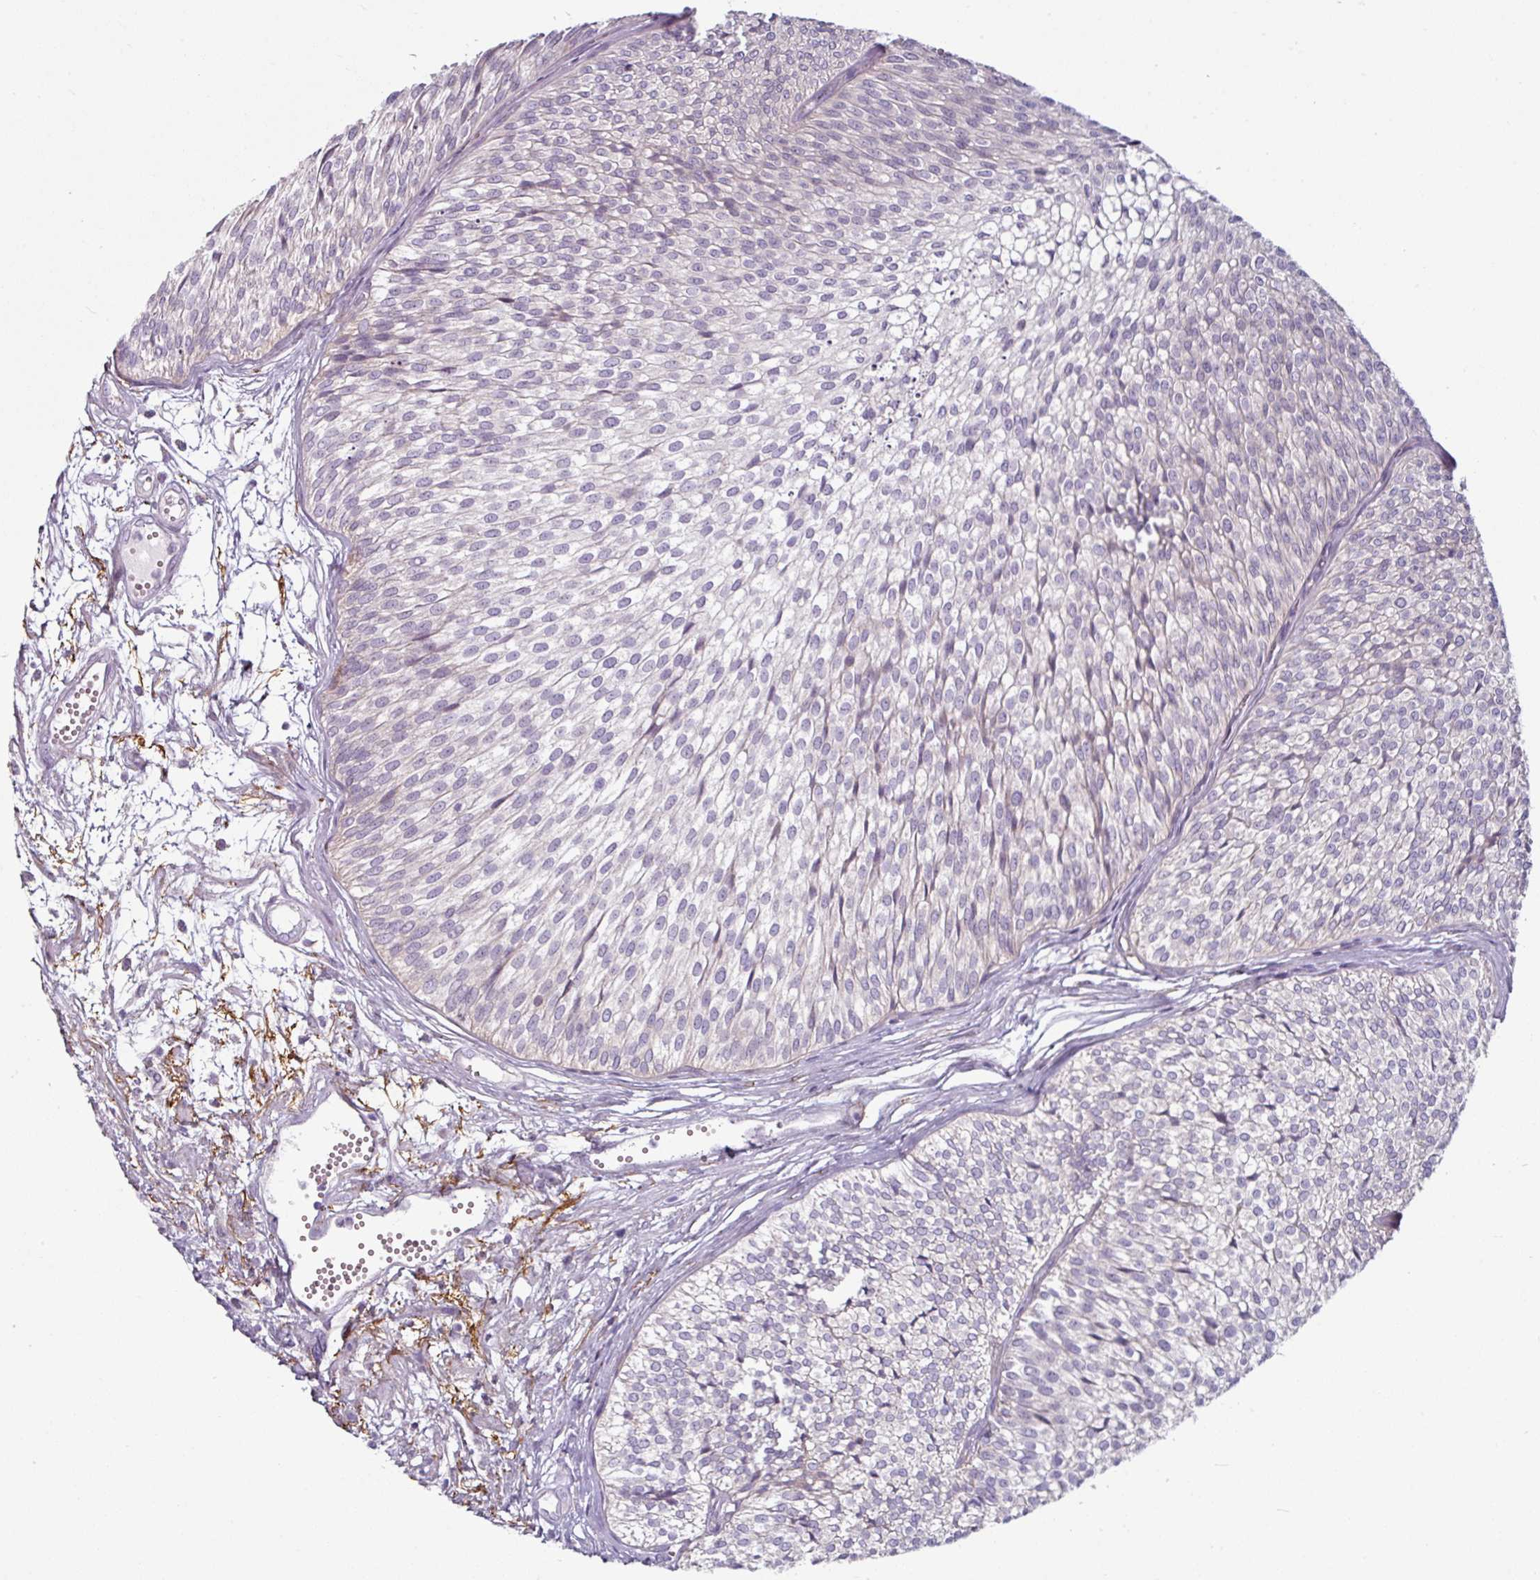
{"staining": {"intensity": "negative", "quantity": "none", "location": "none"}, "tissue": "urothelial cancer", "cell_type": "Tumor cells", "image_type": "cancer", "snomed": [{"axis": "morphology", "description": "Urothelial carcinoma, Low grade"}, {"axis": "topography", "description": "Urinary bladder"}], "caption": "This histopathology image is of urothelial carcinoma (low-grade) stained with IHC to label a protein in brown with the nuclei are counter-stained blue. There is no positivity in tumor cells.", "gene": "MTMR14", "patient": {"sex": "male", "age": 91}}